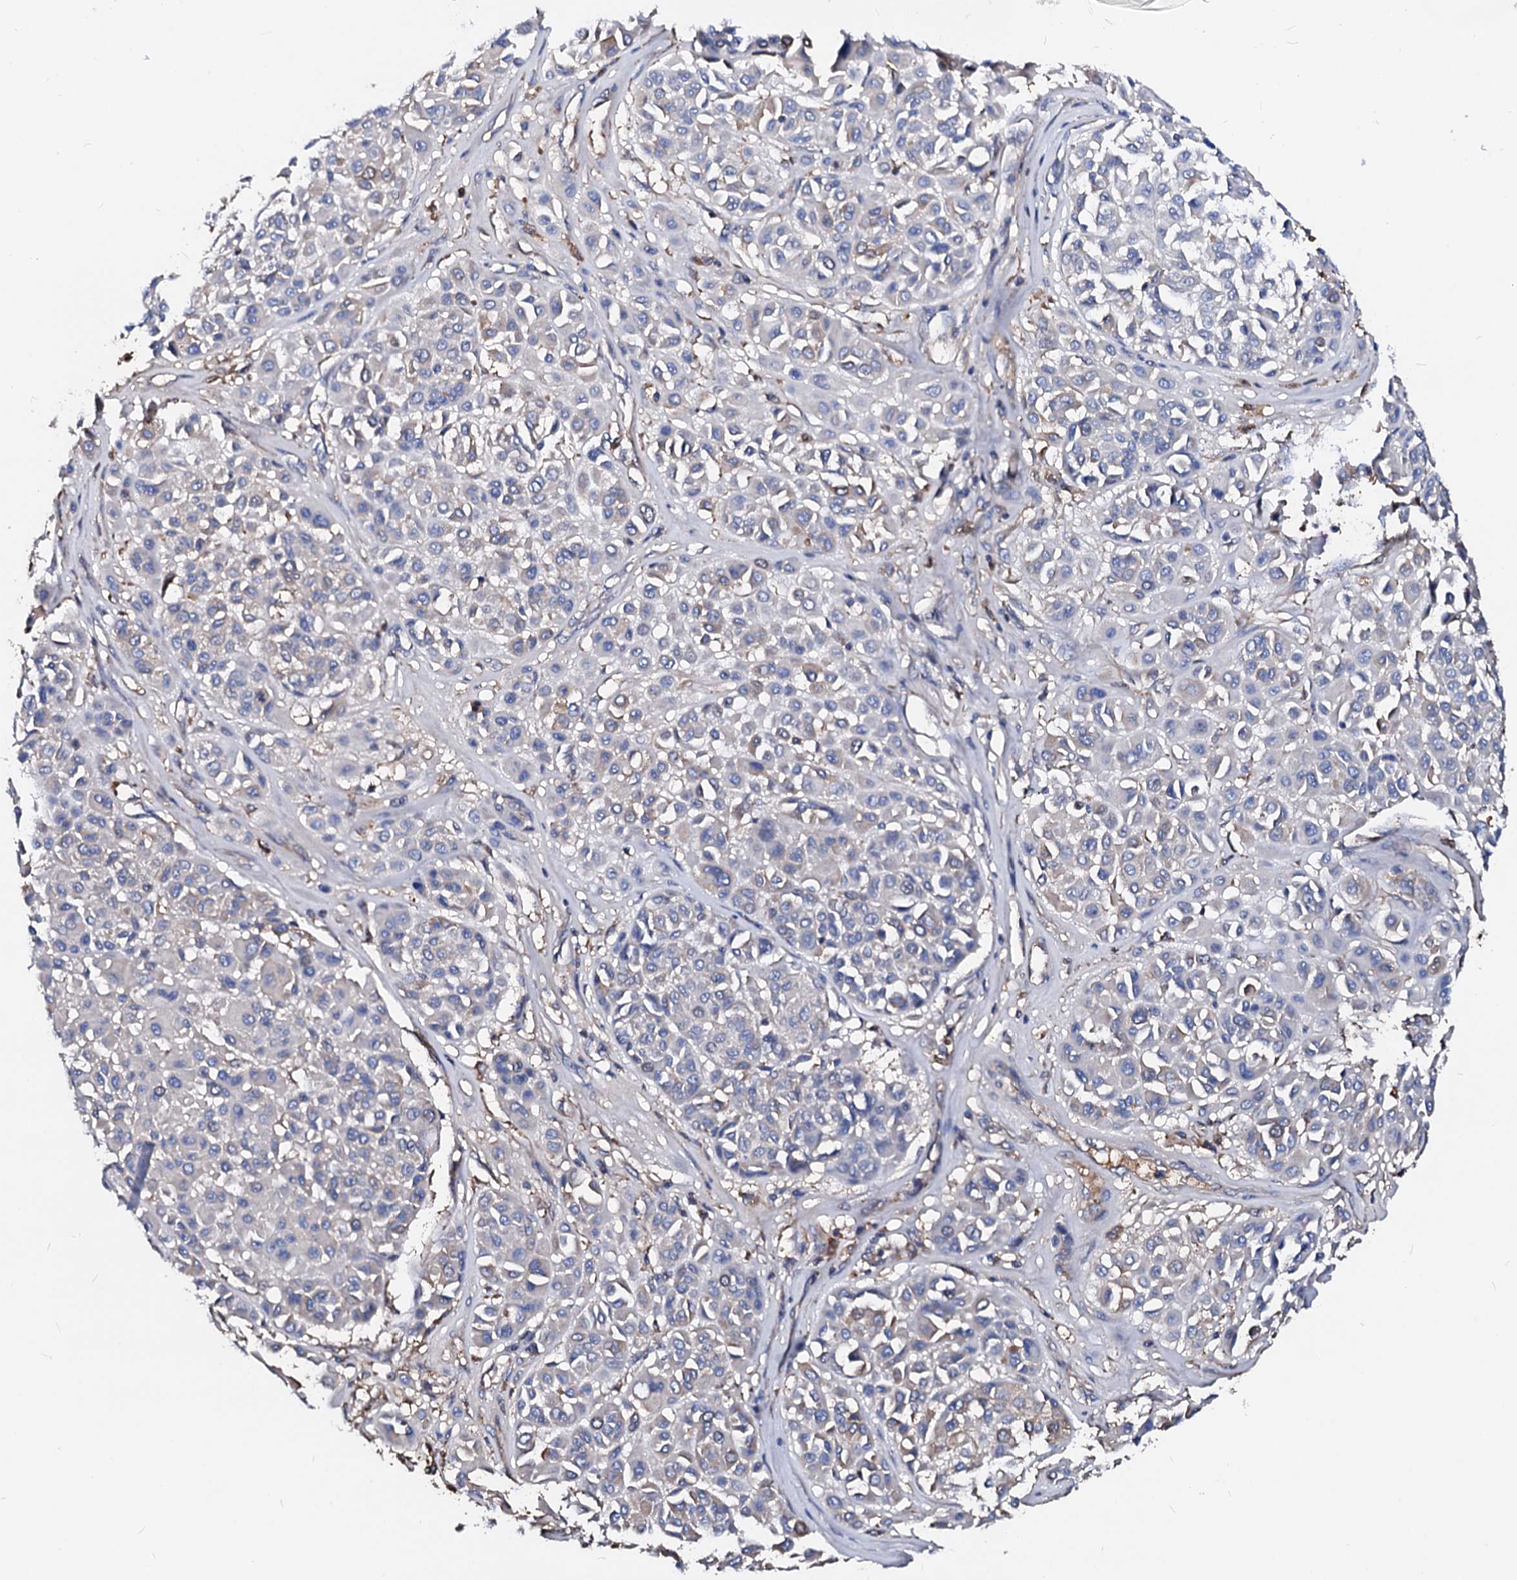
{"staining": {"intensity": "negative", "quantity": "none", "location": "none"}, "tissue": "melanoma", "cell_type": "Tumor cells", "image_type": "cancer", "snomed": [{"axis": "morphology", "description": "Malignant melanoma, Metastatic site"}, {"axis": "topography", "description": "Soft tissue"}], "caption": "An IHC photomicrograph of melanoma is shown. There is no staining in tumor cells of melanoma.", "gene": "CSKMT", "patient": {"sex": "male", "age": 41}}